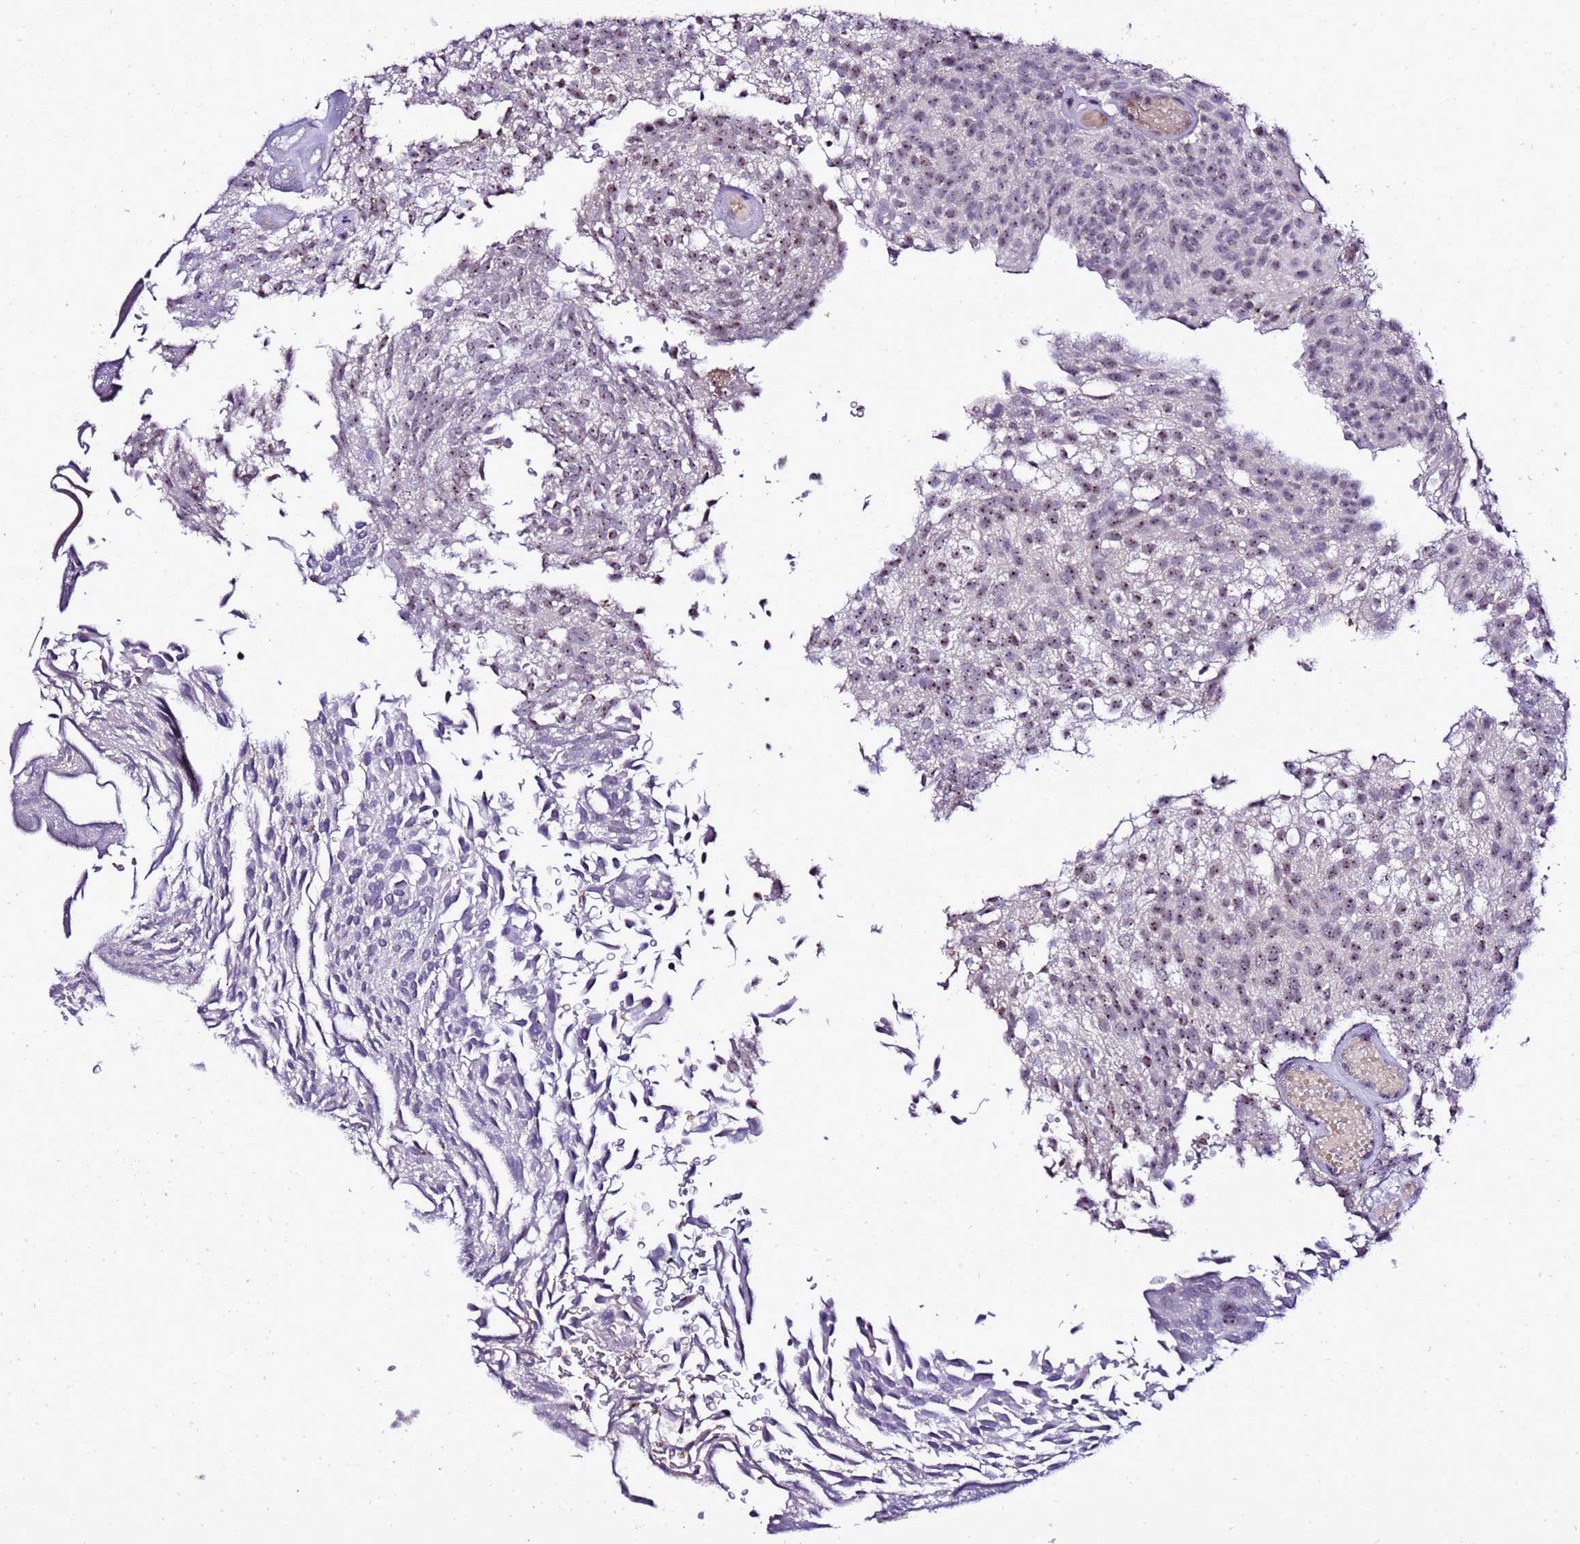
{"staining": {"intensity": "moderate", "quantity": ">75%", "location": "nuclear"}, "tissue": "urothelial cancer", "cell_type": "Tumor cells", "image_type": "cancer", "snomed": [{"axis": "morphology", "description": "Urothelial carcinoma, Low grade"}, {"axis": "topography", "description": "Urinary bladder"}], "caption": "This is a photomicrograph of immunohistochemistry staining of urothelial carcinoma (low-grade), which shows moderate staining in the nuclear of tumor cells.", "gene": "C19orf47", "patient": {"sex": "male", "age": 78}}